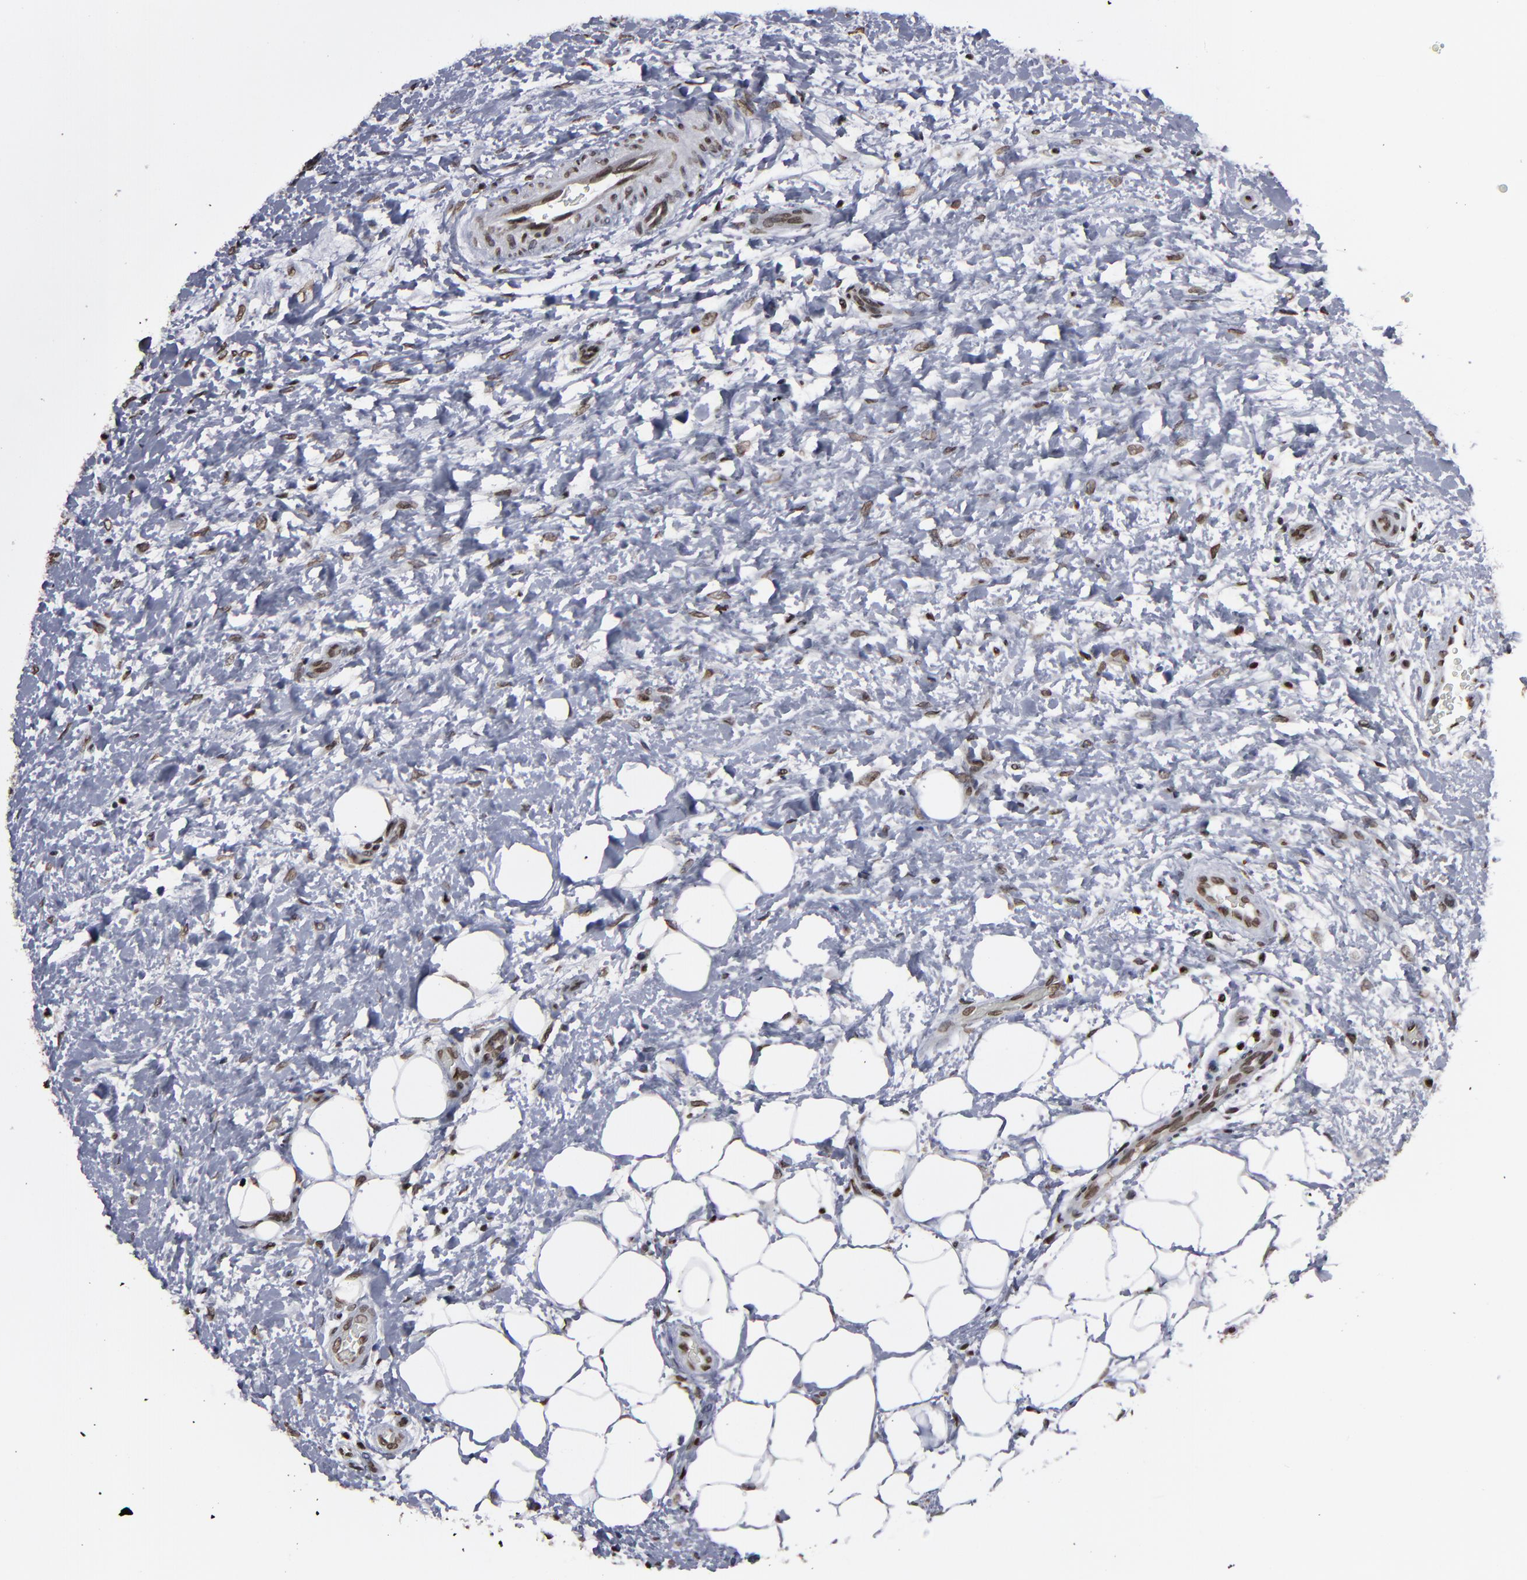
{"staining": {"intensity": "moderate", "quantity": "<25%", "location": "nuclear"}, "tissue": "lymphoma", "cell_type": "Tumor cells", "image_type": "cancer", "snomed": [{"axis": "morphology", "description": "Malignant lymphoma, non-Hodgkin's type, Low grade"}, {"axis": "topography", "description": "Lymph node"}], "caption": "Approximately <25% of tumor cells in human lymphoma reveal moderate nuclear protein staining as visualized by brown immunohistochemical staining.", "gene": "BAZ1A", "patient": {"sex": "female", "age": 76}}